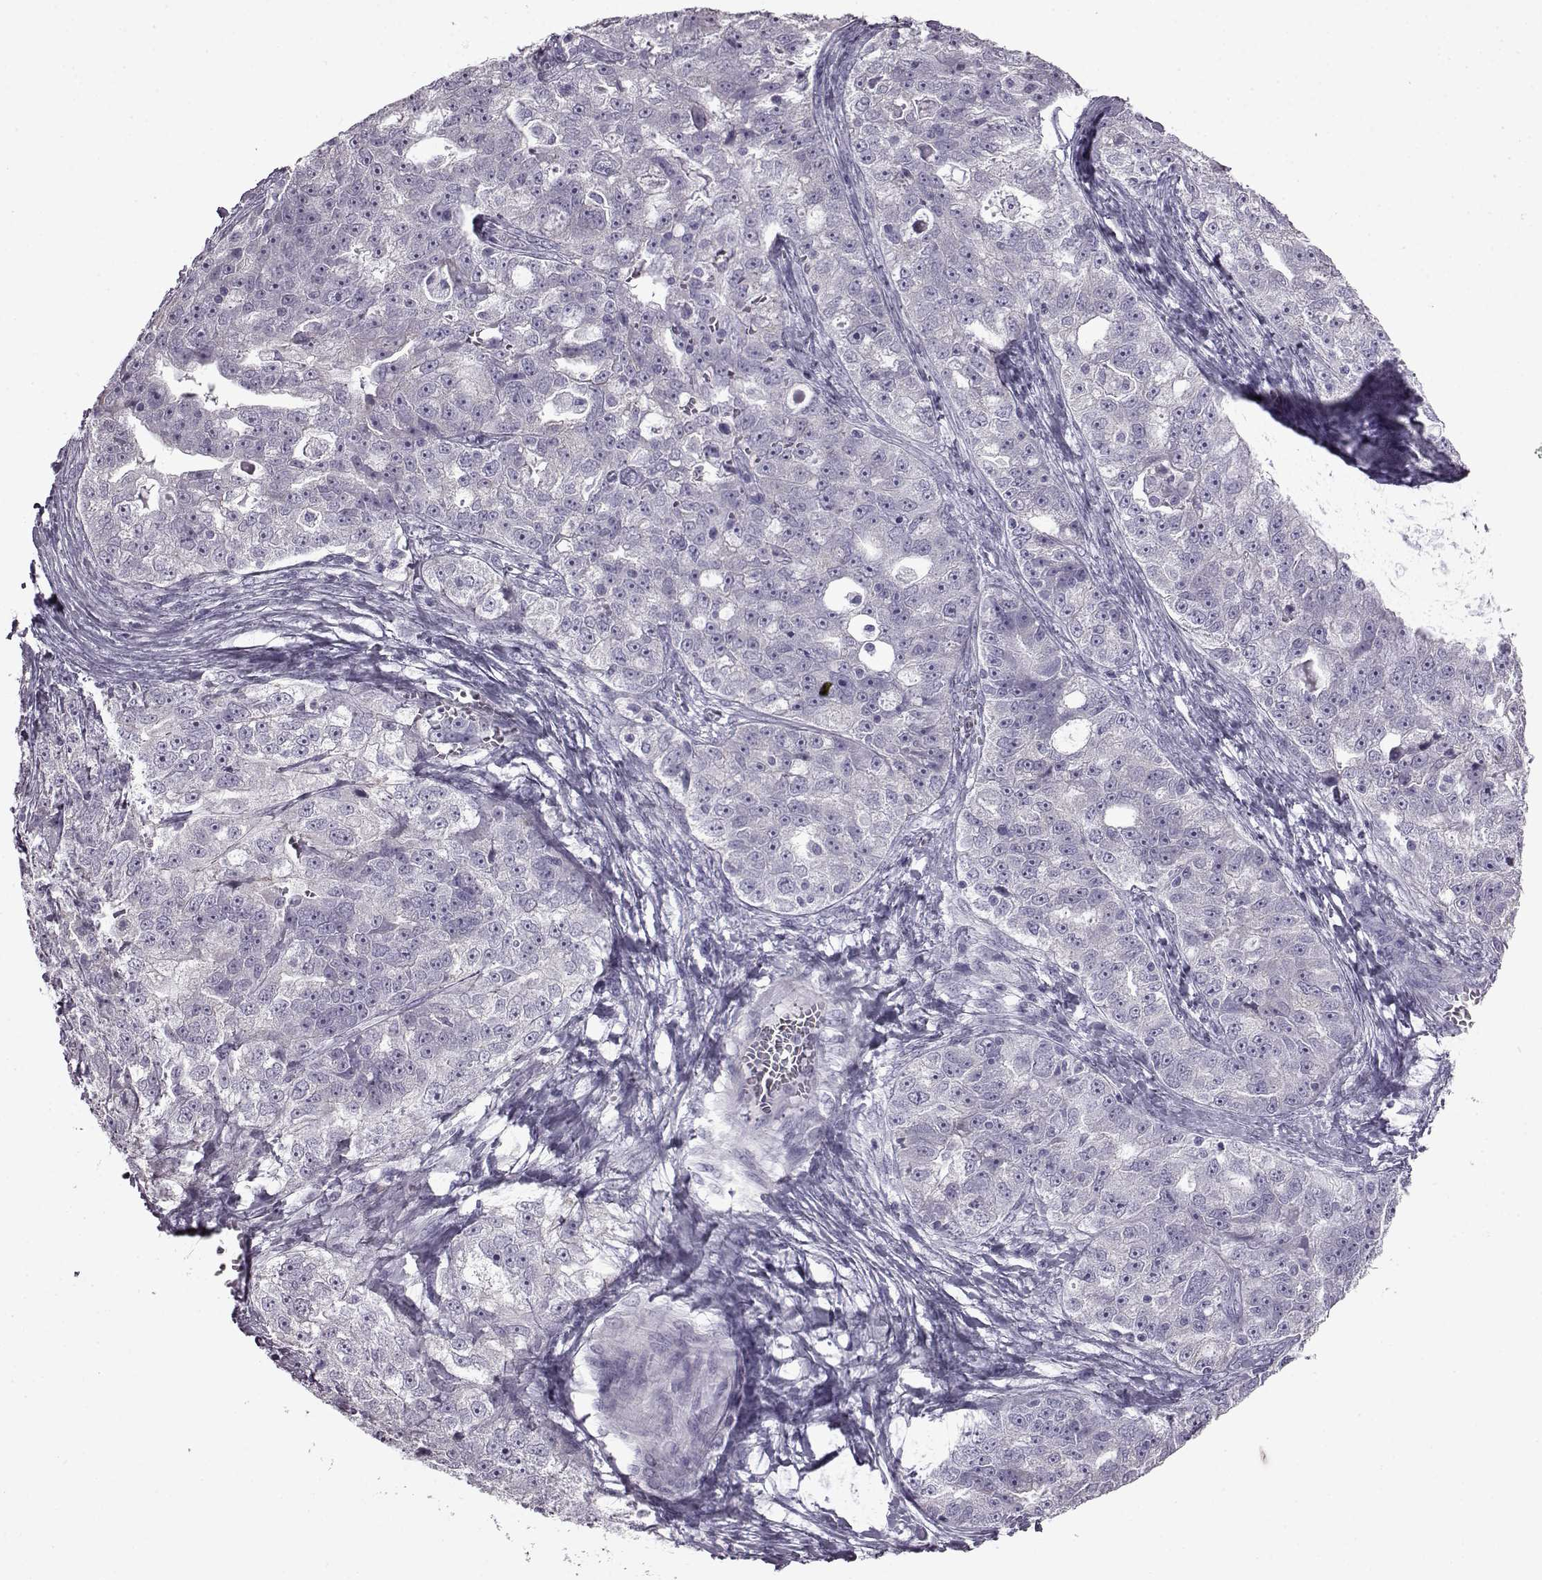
{"staining": {"intensity": "negative", "quantity": "none", "location": "none"}, "tissue": "ovarian cancer", "cell_type": "Tumor cells", "image_type": "cancer", "snomed": [{"axis": "morphology", "description": "Cystadenocarcinoma, serous, NOS"}, {"axis": "topography", "description": "Ovary"}], "caption": "Tumor cells are negative for protein expression in human serous cystadenocarcinoma (ovarian).", "gene": "SLC28A2", "patient": {"sex": "female", "age": 51}}